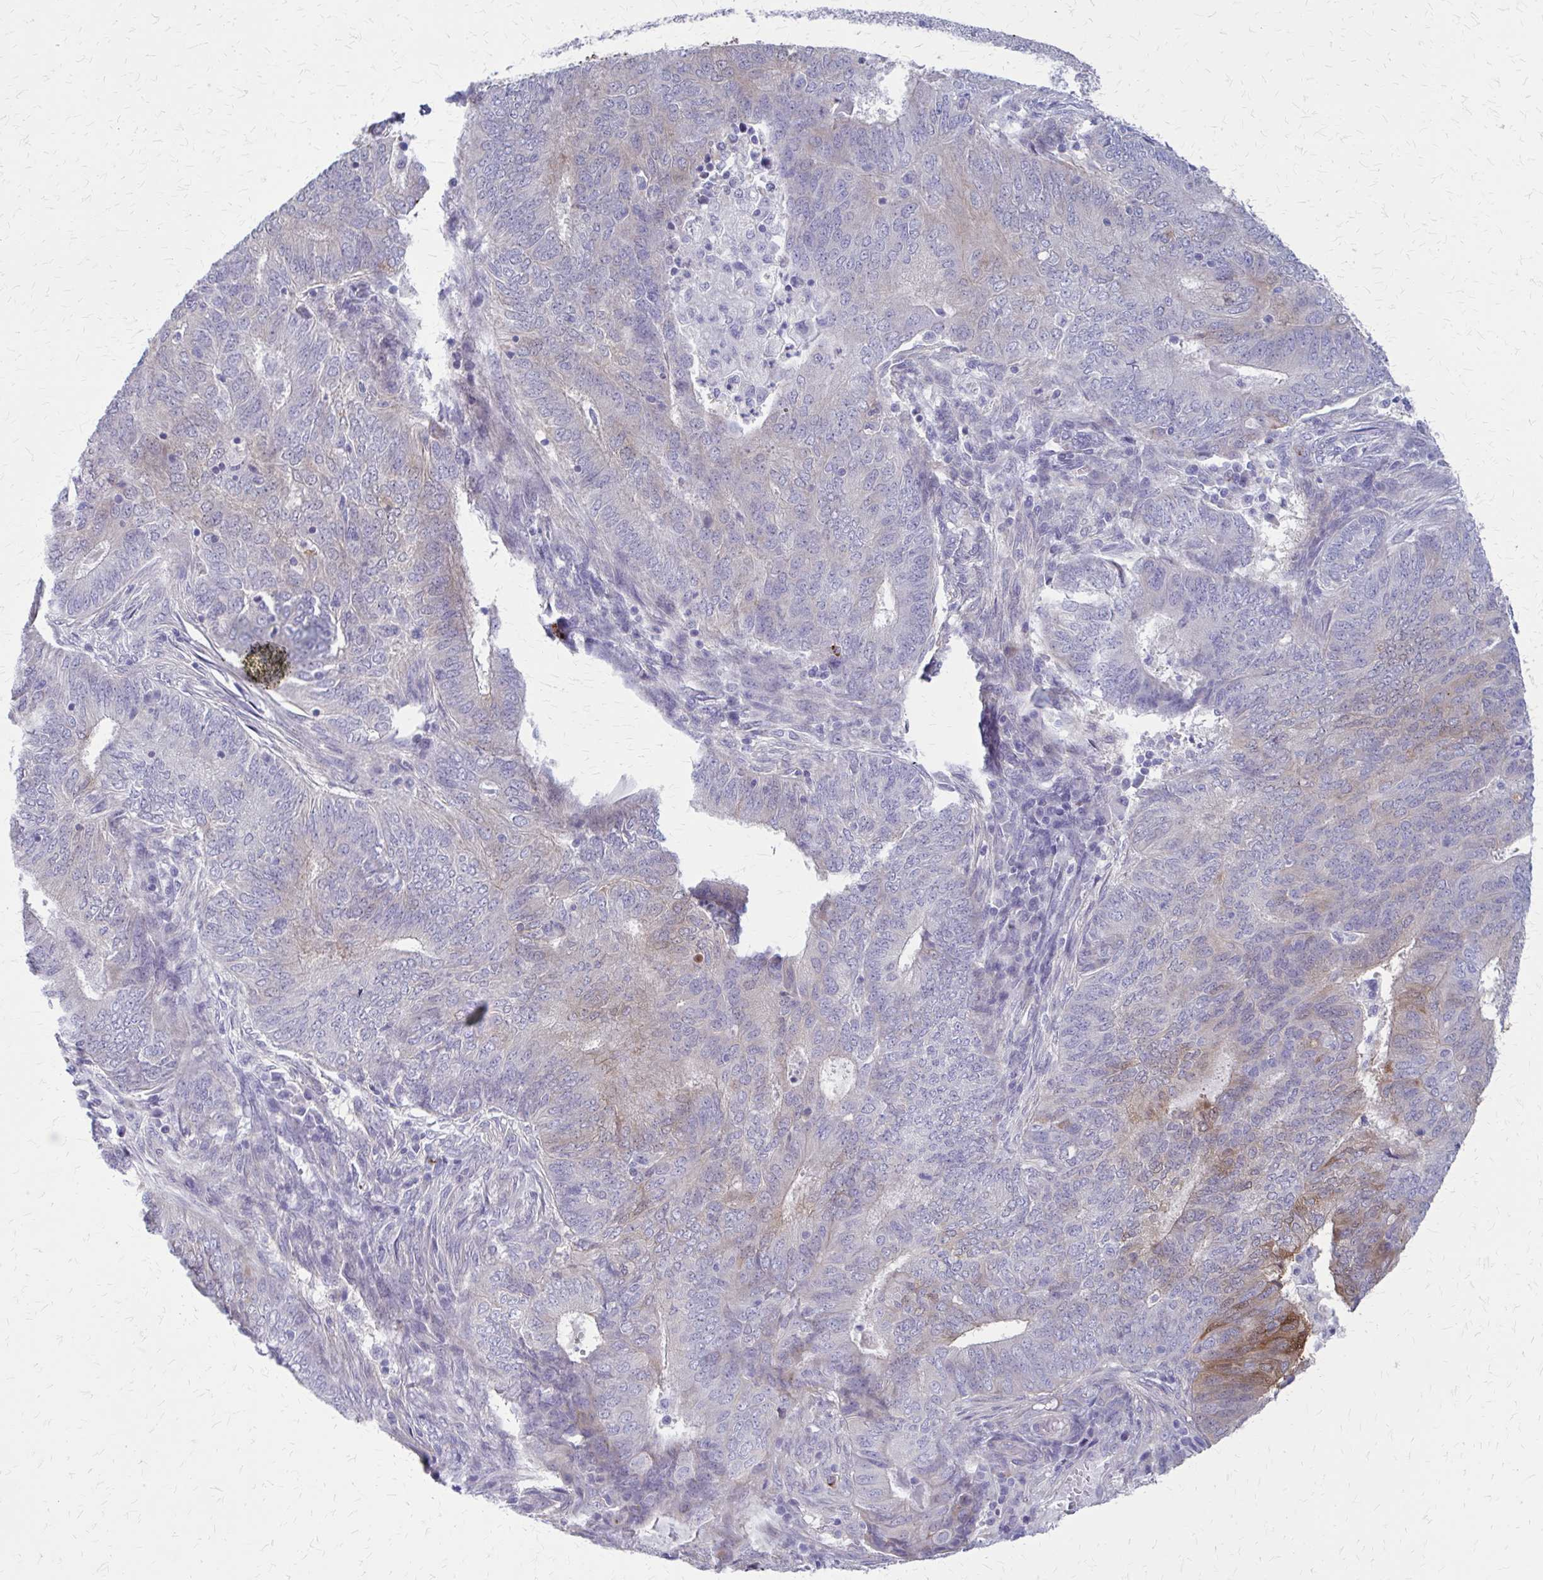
{"staining": {"intensity": "weak", "quantity": "<25%", "location": "cytoplasmic/membranous"}, "tissue": "endometrial cancer", "cell_type": "Tumor cells", "image_type": "cancer", "snomed": [{"axis": "morphology", "description": "Adenocarcinoma, NOS"}, {"axis": "topography", "description": "Endometrium"}], "caption": "Human endometrial cancer stained for a protein using IHC exhibits no expression in tumor cells.", "gene": "GLYATL2", "patient": {"sex": "female", "age": 62}}